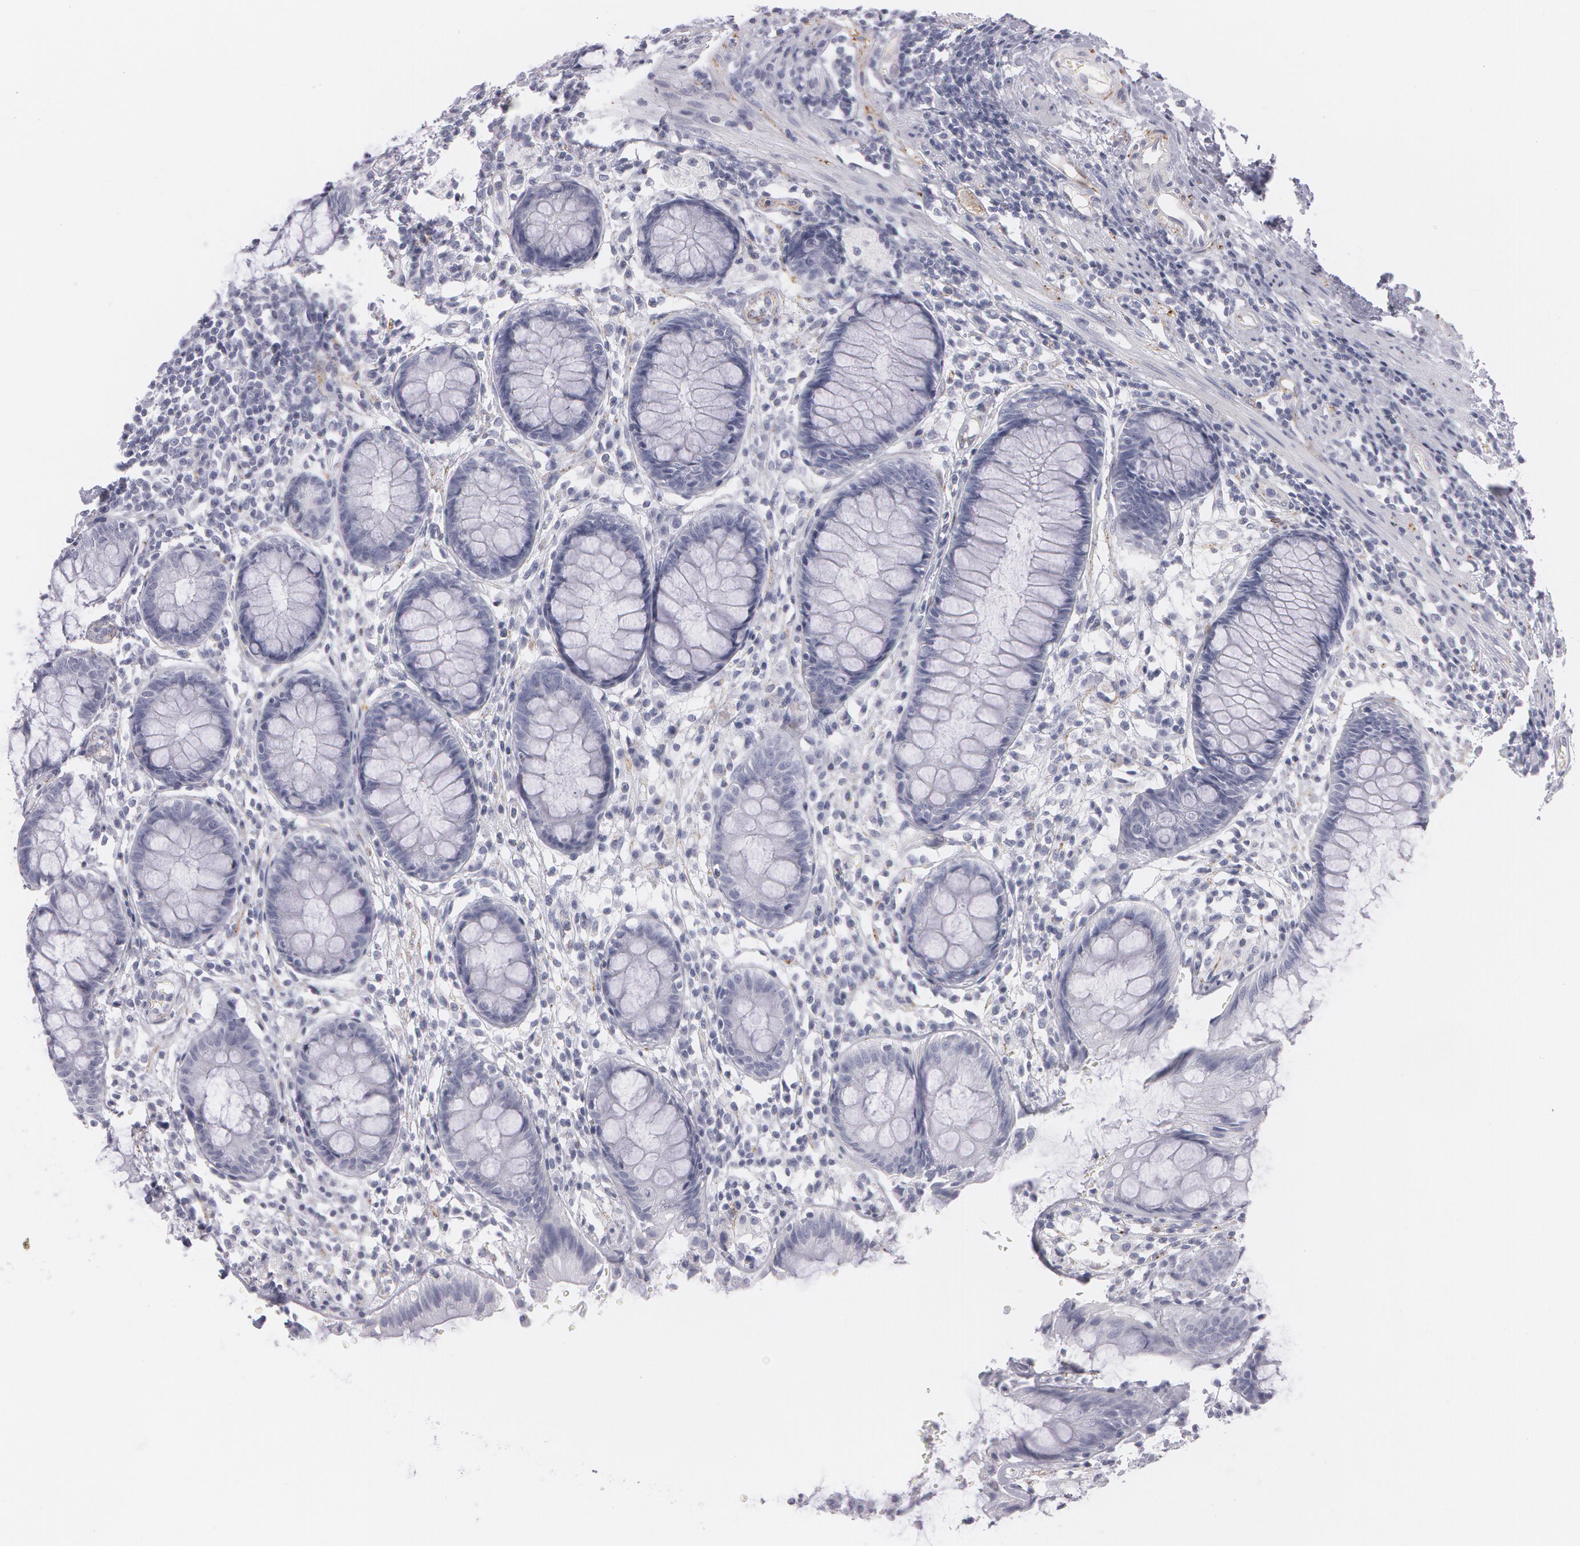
{"staining": {"intensity": "negative", "quantity": "none", "location": "none"}, "tissue": "rectum", "cell_type": "Glandular cells", "image_type": "normal", "snomed": [{"axis": "morphology", "description": "Normal tissue, NOS"}, {"axis": "topography", "description": "Rectum"}], "caption": "There is no significant staining in glandular cells of rectum. (DAB (3,3'-diaminobenzidine) IHC, high magnification).", "gene": "SNCG", "patient": {"sex": "female", "age": 66}}